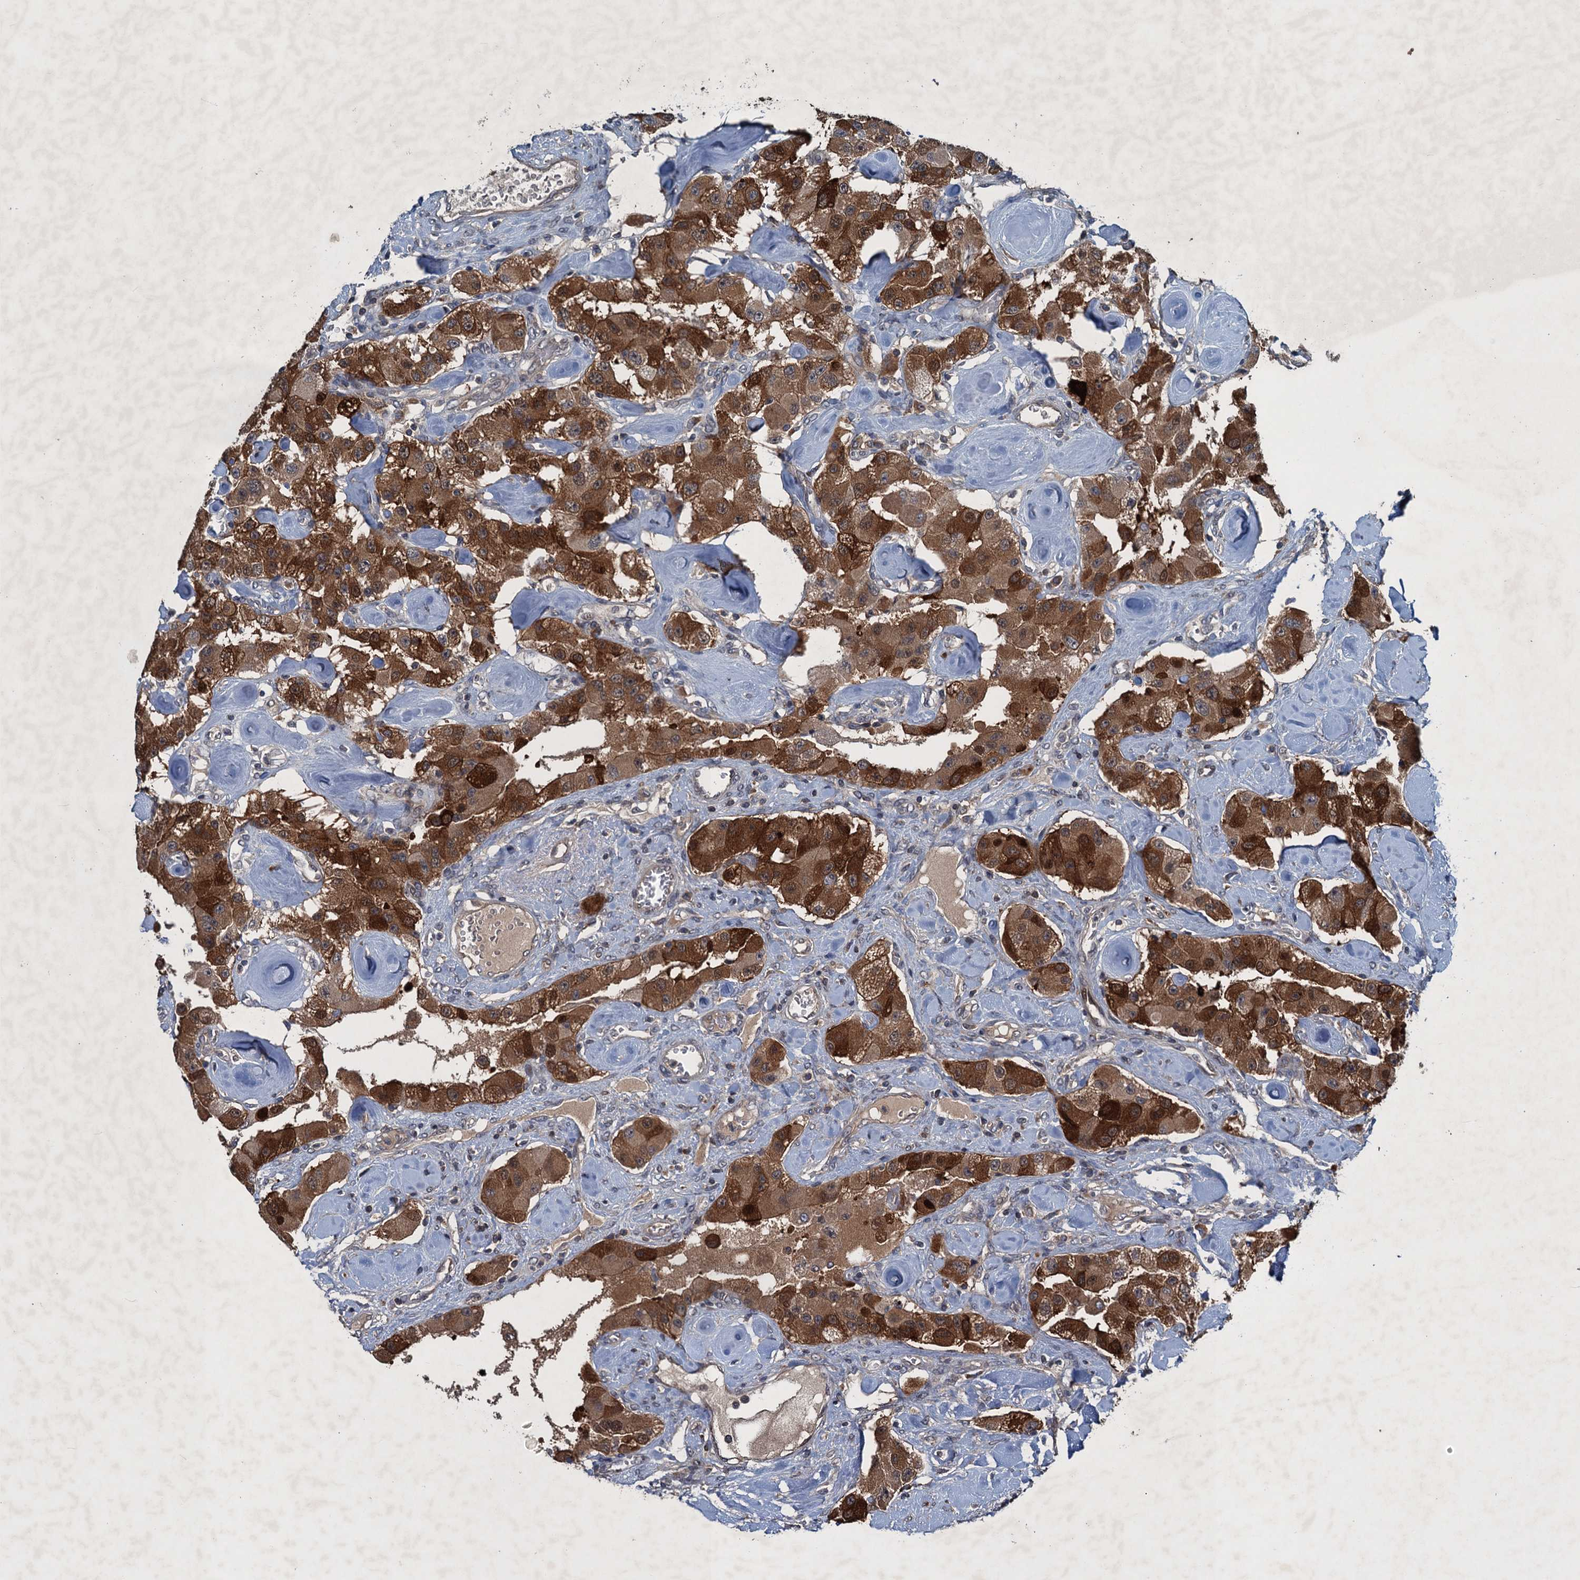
{"staining": {"intensity": "strong", "quantity": ">75%", "location": "cytoplasmic/membranous"}, "tissue": "carcinoid", "cell_type": "Tumor cells", "image_type": "cancer", "snomed": [{"axis": "morphology", "description": "Carcinoid, malignant, NOS"}, {"axis": "topography", "description": "Pancreas"}], "caption": "A high amount of strong cytoplasmic/membranous expression is appreciated in approximately >75% of tumor cells in carcinoid (malignant) tissue.", "gene": "RNF165", "patient": {"sex": "male", "age": 41}}